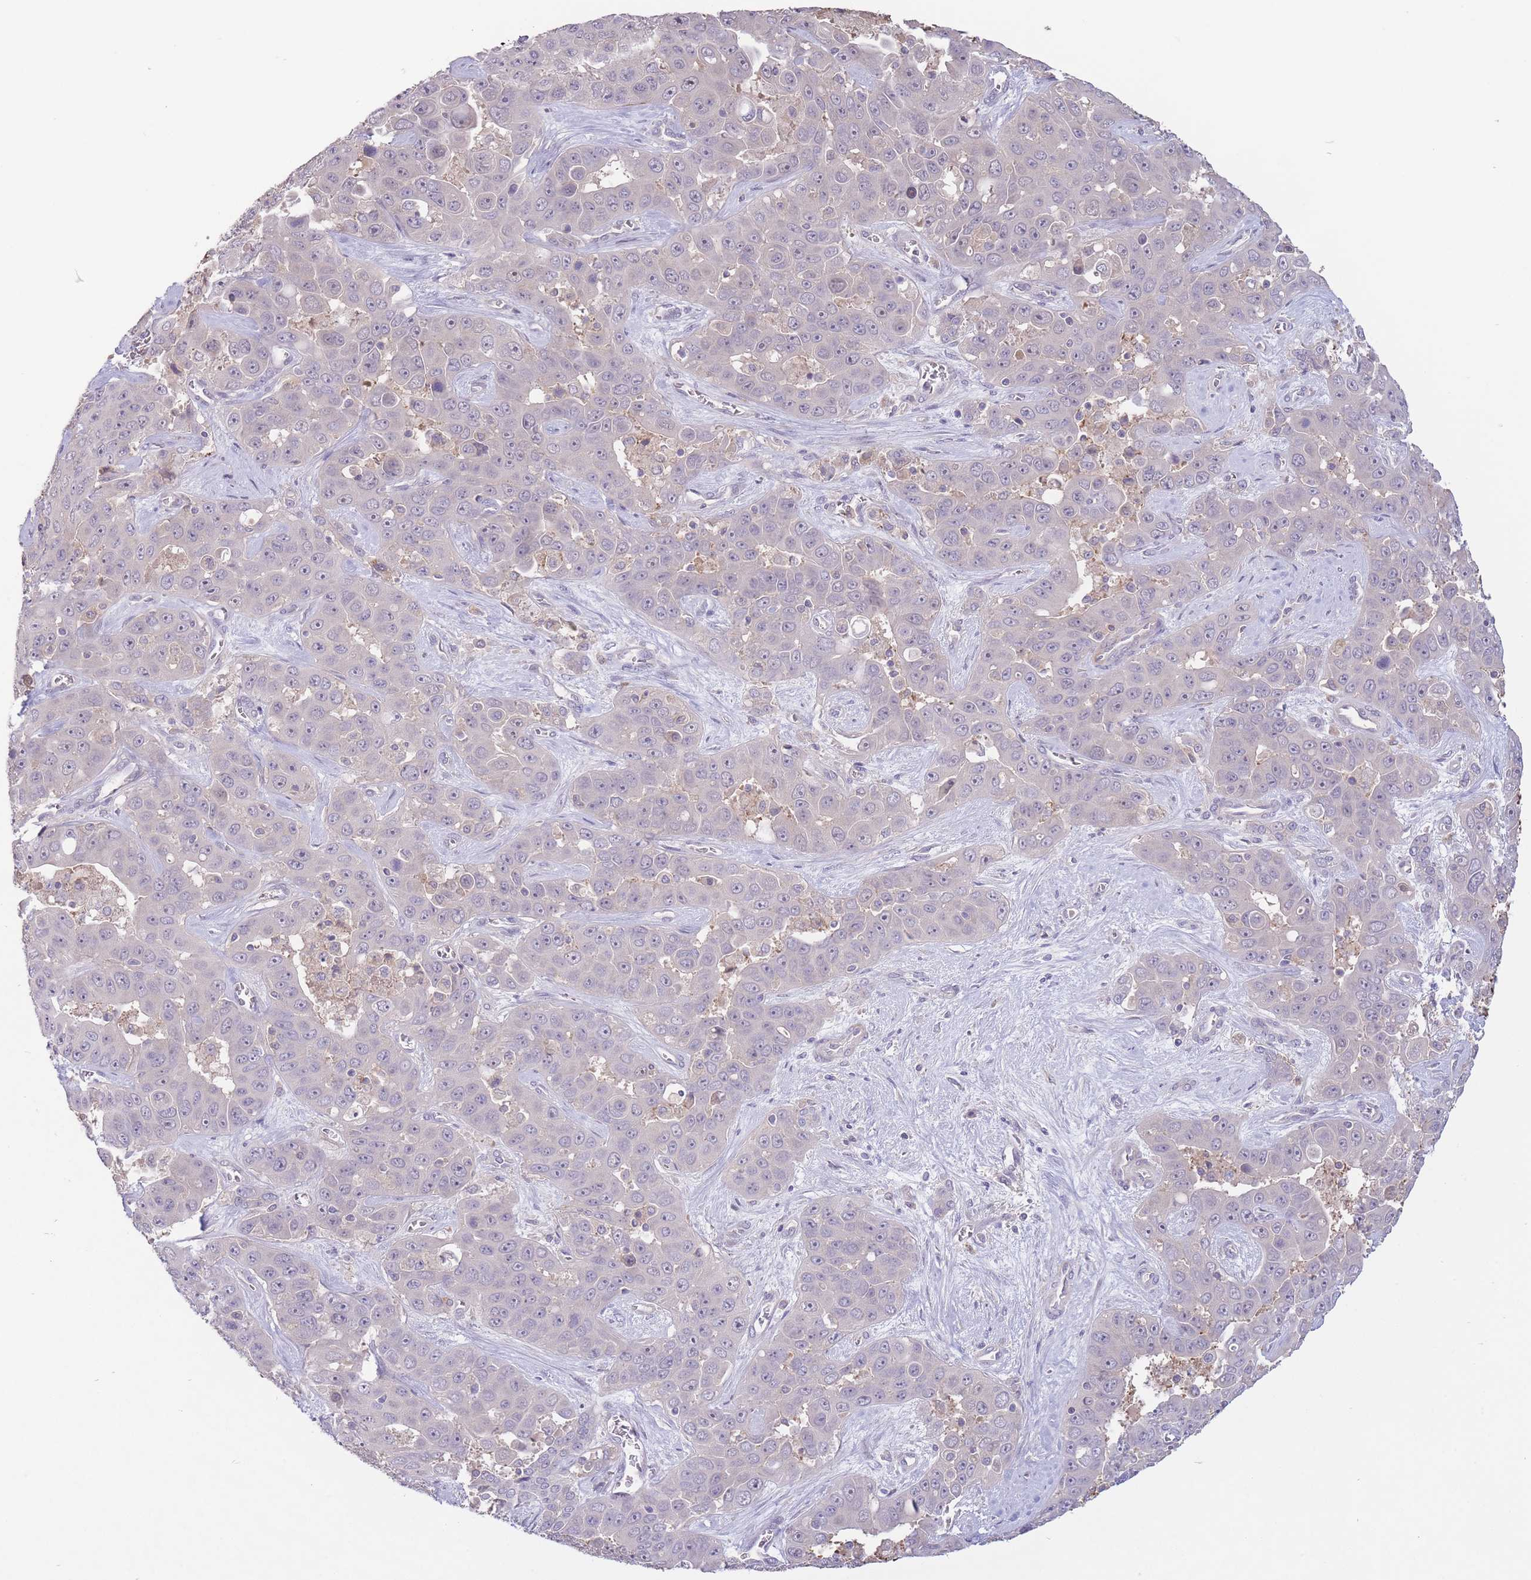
{"staining": {"intensity": "negative", "quantity": "none", "location": "none"}, "tissue": "liver cancer", "cell_type": "Tumor cells", "image_type": "cancer", "snomed": [{"axis": "morphology", "description": "Cholangiocarcinoma"}, {"axis": "topography", "description": "Liver"}], "caption": "Immunohistochemistry photomicrograph of neoplastic tissue: human cholangiocarcinoma (liver) stained with DAB displays no significant protein staining in tumor cells.", "gene": "ZNF304", "patient": {"sex": "female", "age": 52}}